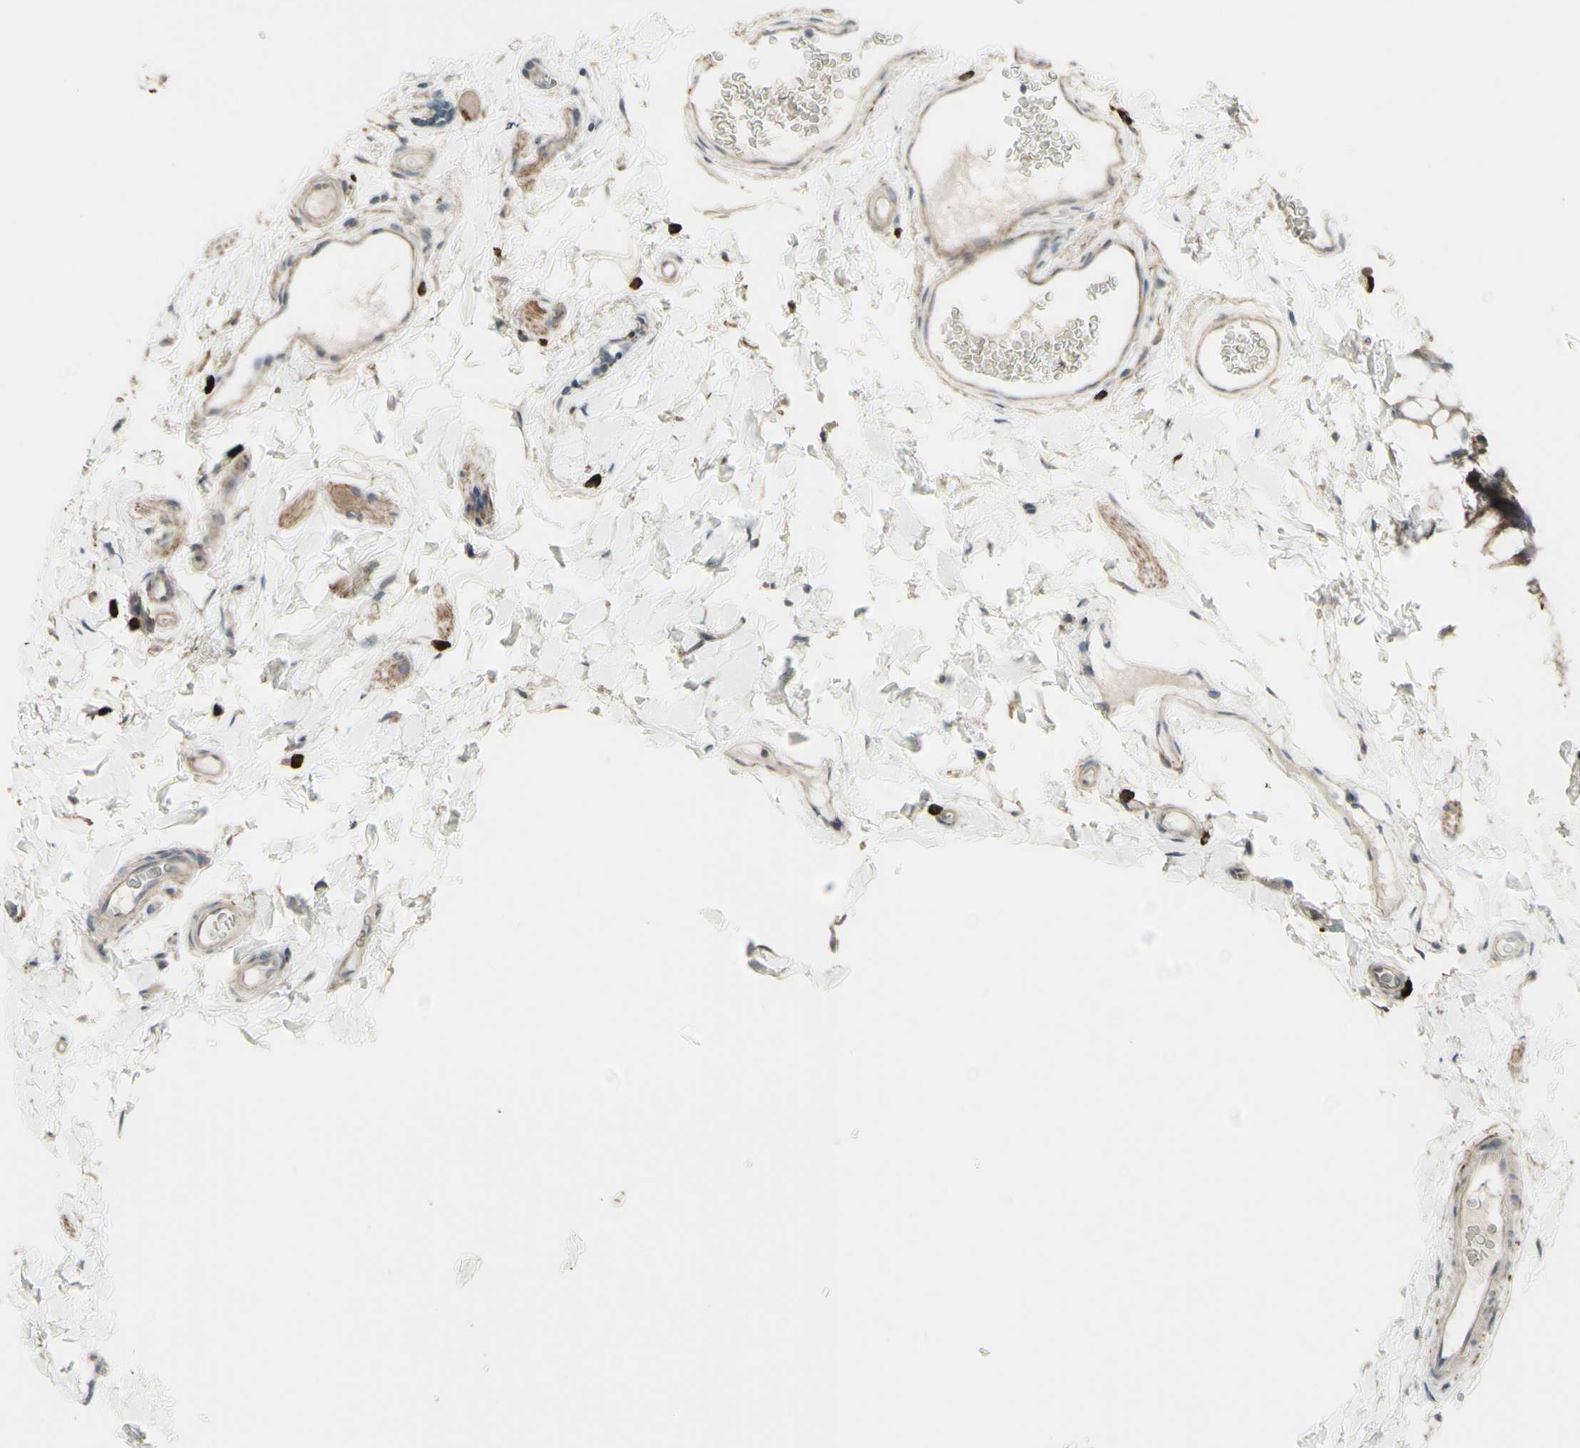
{"staining": {"intensity": "weak", "quantity": ">75%", "location": "cytoplasmic/membranous"}, "tissue": "colon", "cell_type": "Endothelial cells", "image_type": "normal", "snomed": [{"axis": "morphology", "description": "Normal tissue, NOS"}, {"axis": "topography", "description": "Colon"}], "caption": "Protein staining by immunohistochemistry (IHC) displays weak cytoplasmic/membranous positivity in about >75% of endothelial cells in normal colon.", "gene": "GRAMD1B", "patient": {"sex": "female", "age": 80}}